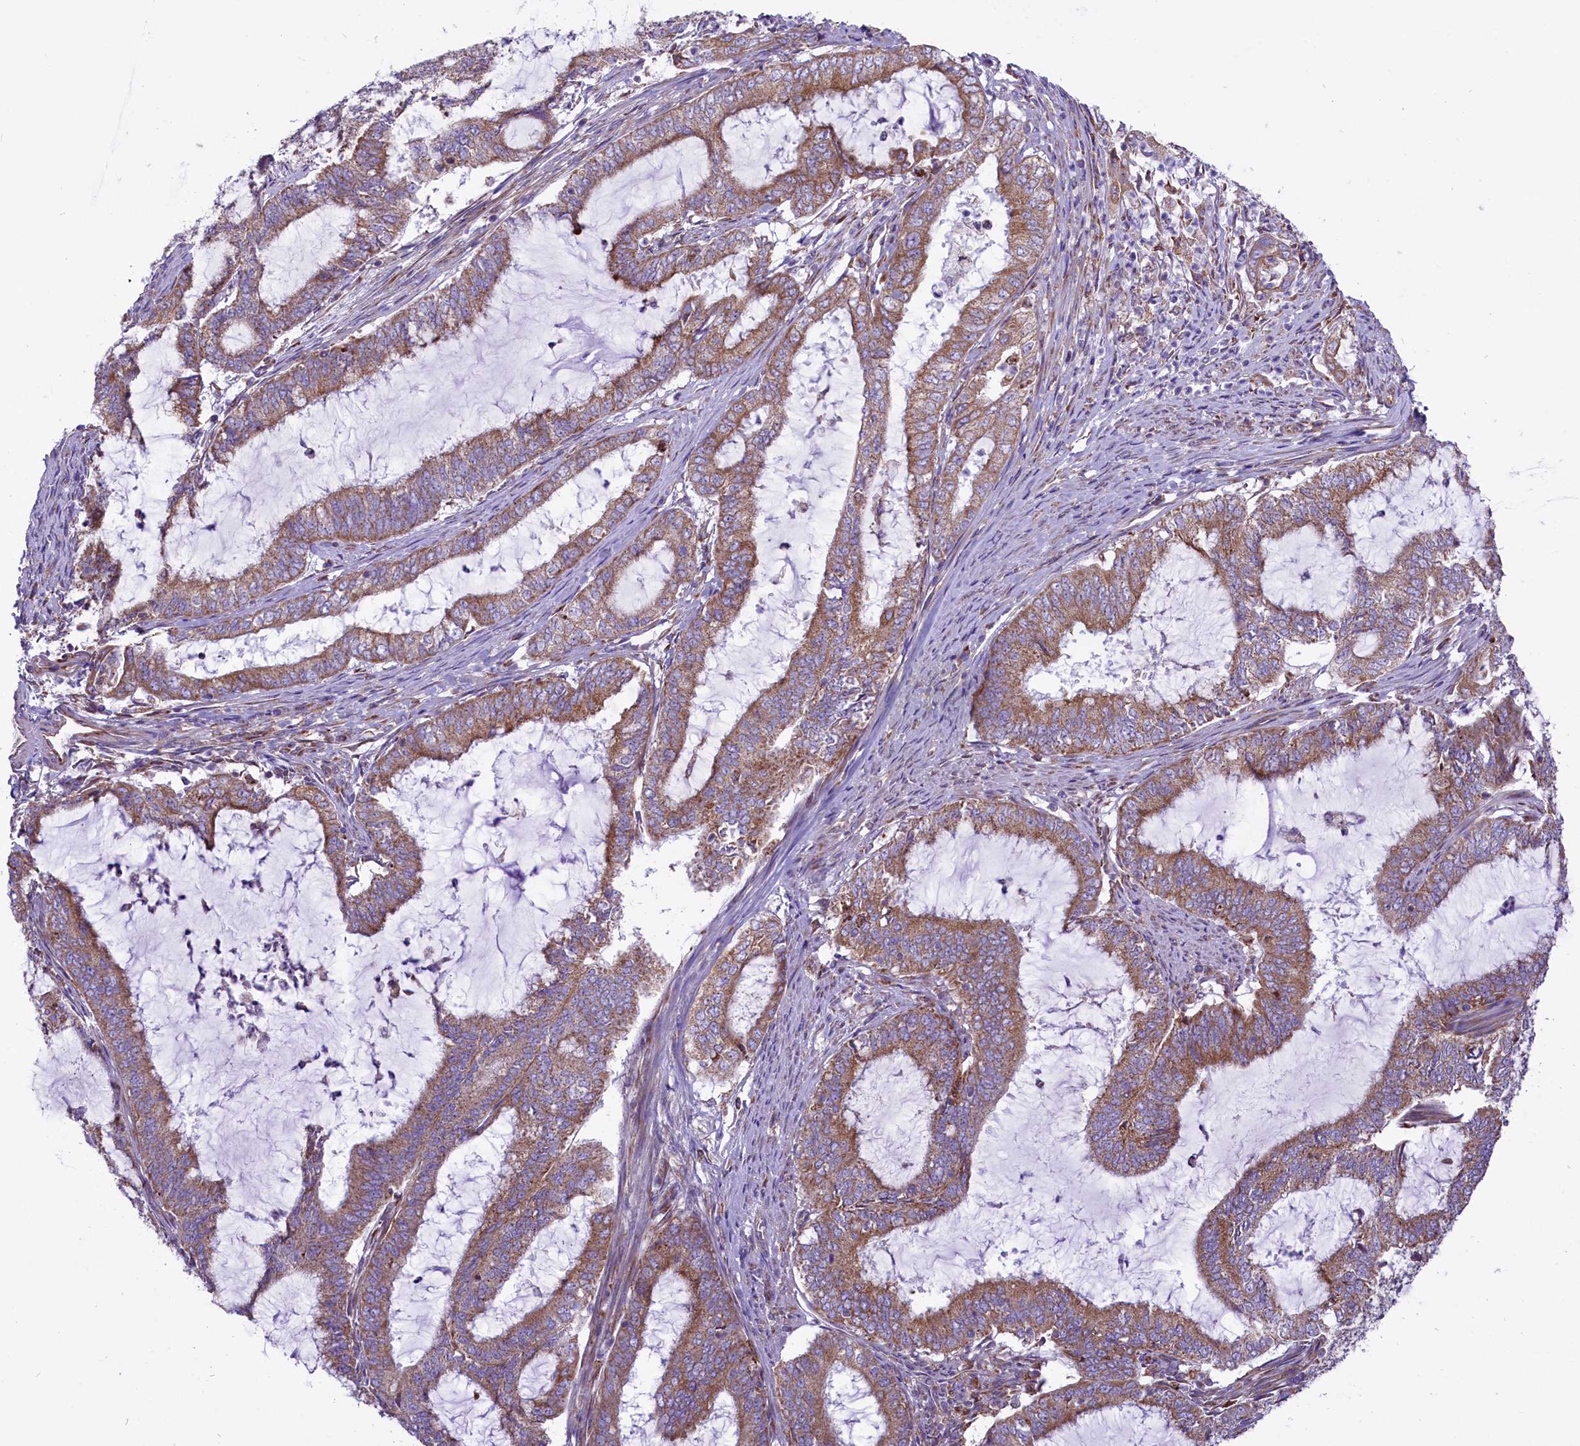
{"staining": {"intensity": "moderate", "quantity": ">75%", "location": "cytoplasmic/membranous"}, "tissue": "endometrial cancer", "cell_type": "Tumor cells", "image_type": "cancer", "snomed": [{"axis": "morphology", "description": "Adenocarcinoma, NOS"}, {"axis": "topography", "description": "Endometrium"}], "caption": "Endometrial cancer stained with a protein marker demonstrates moderate staining in tumor cells.", "gene": "PTPRU", "patient": {"sex": "female", "age": 51}}